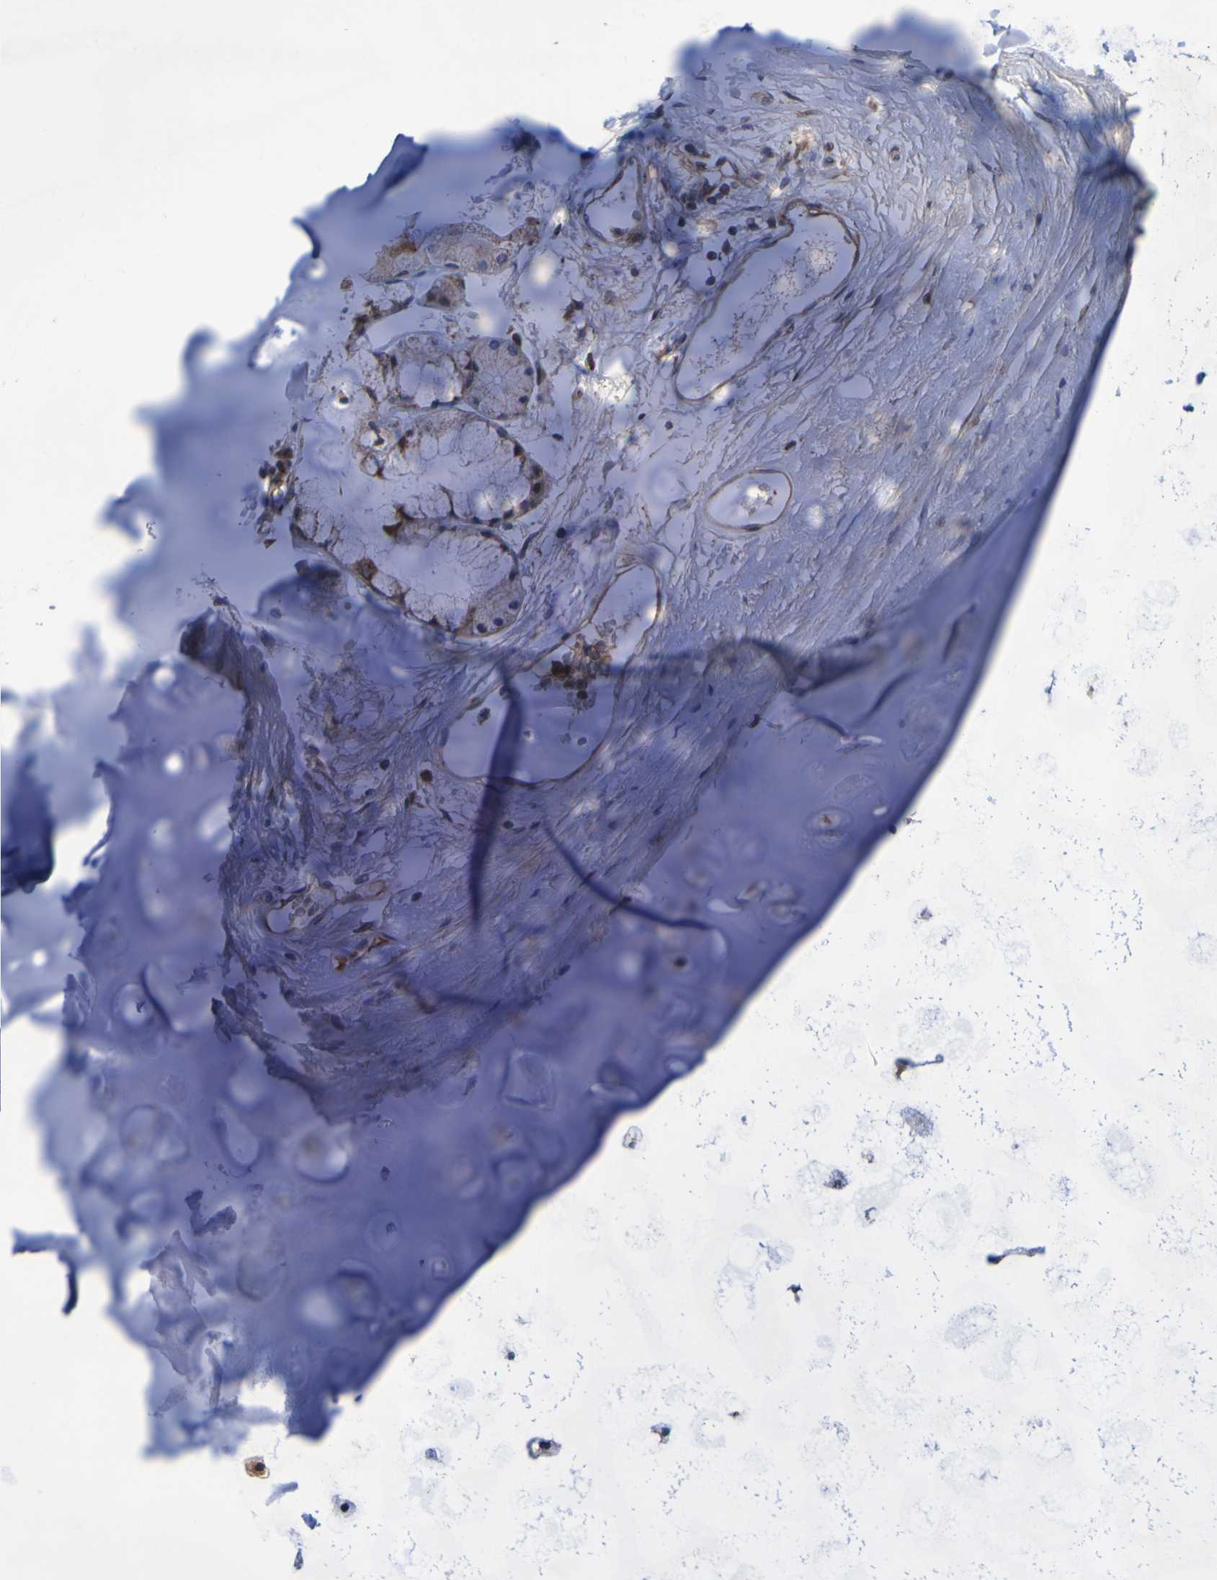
{"staining": {"intensity": "negative", "quantity": "none", "location": "none"}, "tissue": "adipose tissue", "cell_type": "Adipocytes", "image_type": "normal", "snomed": [{"axis": "morphology", "description": "Normal tissue, NOS"}, {"axis": "topography", "description": "Cartilage tissue"}, {"axis": "topography", "description": "Bronchus"}], "caption": "Micrograph shows no significant protein positivity in adipocytes of unremarkable adipose tissue.", "gene": "CCDC51", "patient": {"sex": "female", "age": 73}}